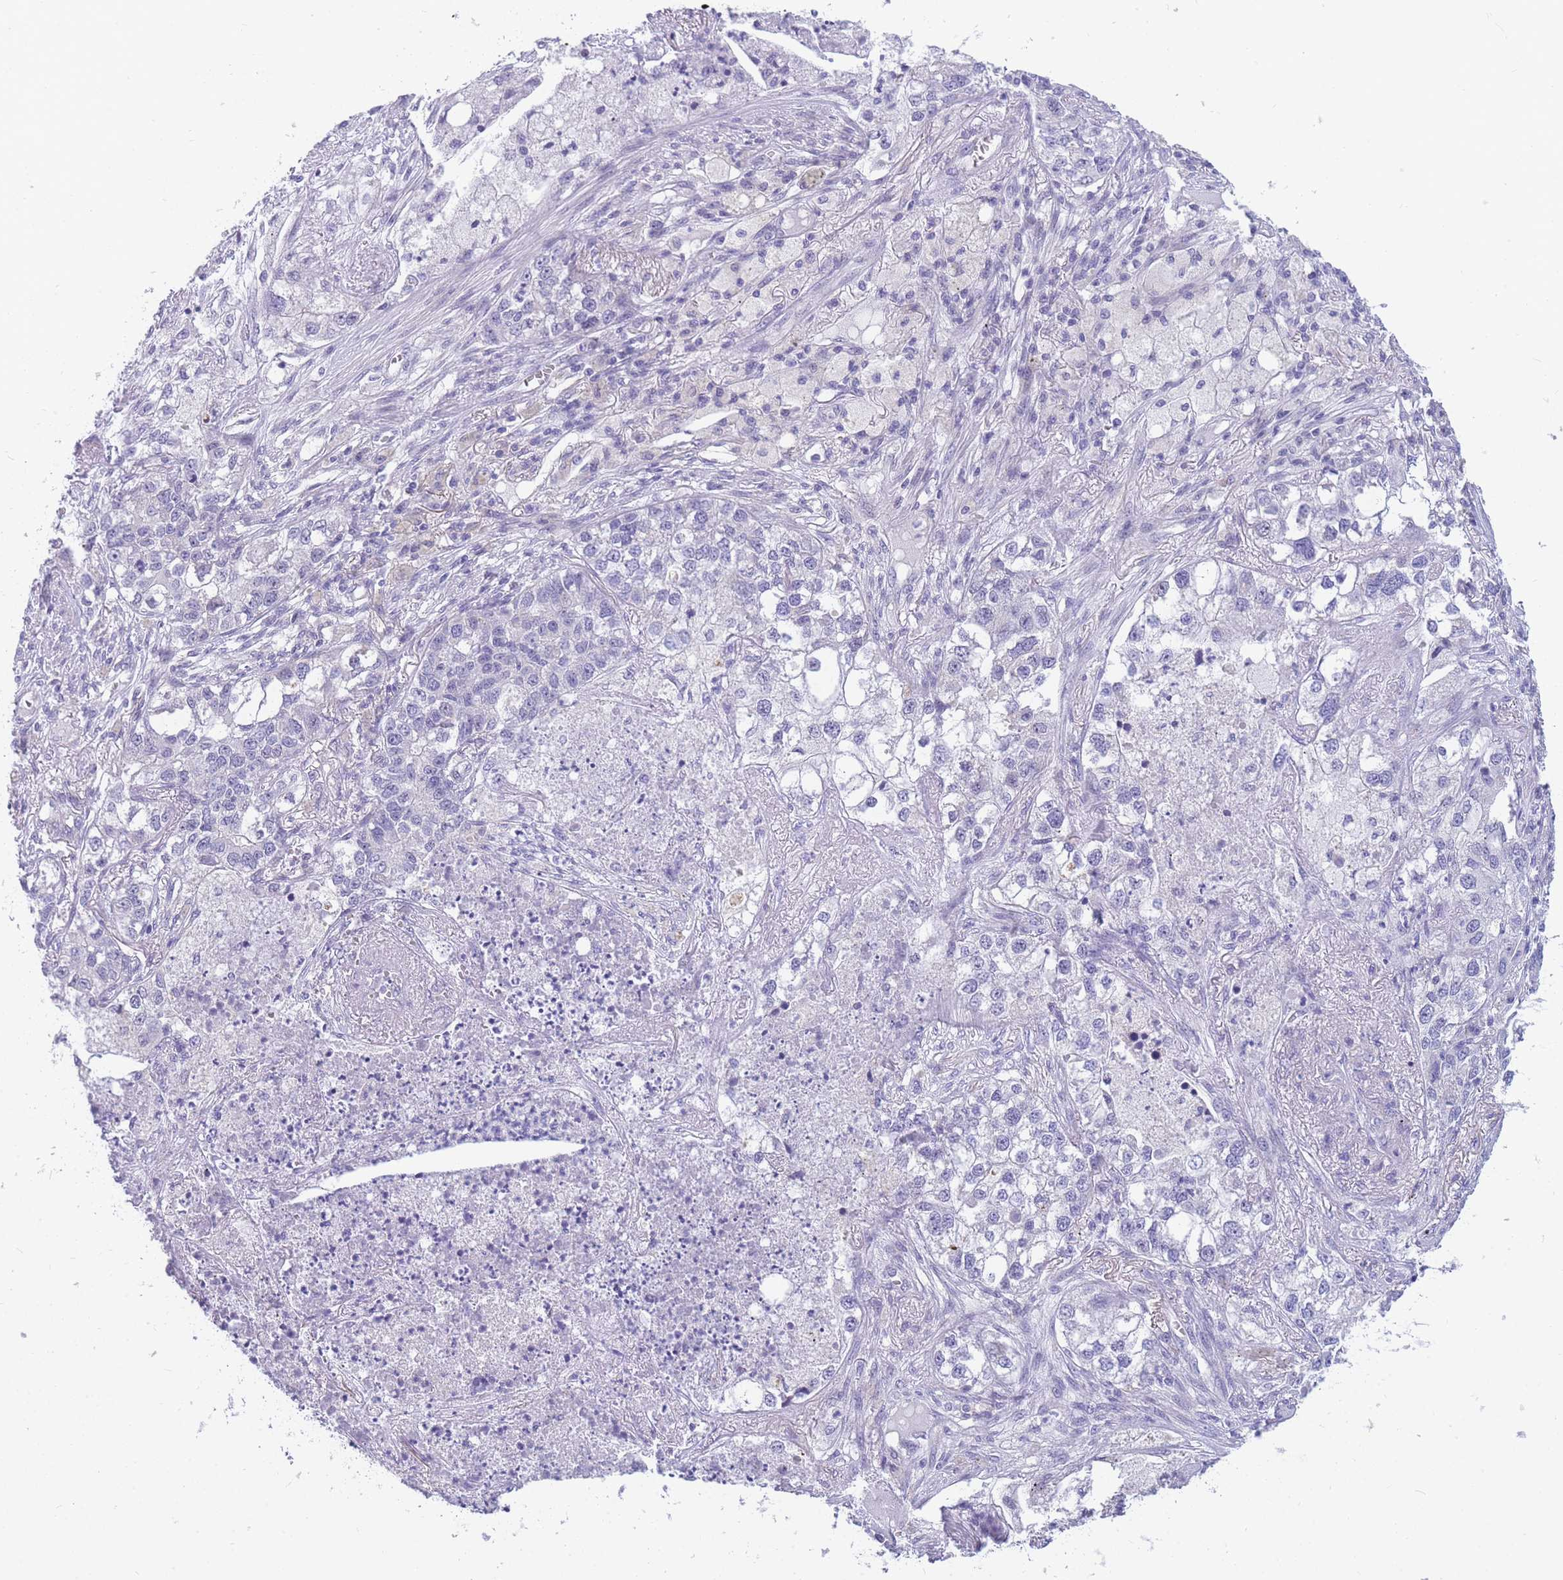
{"staining": {"intensity": "negative", "quantity": "none", "location": "none"}, "tissue": "lung cancer", "cell_type": "Tumor cells", "image_type": "cancer", "snomed": [{"axis": "morphology", "description": "Adenocarcinoma, NOS"}, {"axis": "topography", "description": "Lung"}], "caption": "This is an immunohistochemistry histopathology image of human lung cancer (adenocarcinoma). There is no expression in tumor cells.", "gene": "DDX49", "patient": {"sex": "male", "age": 49}}